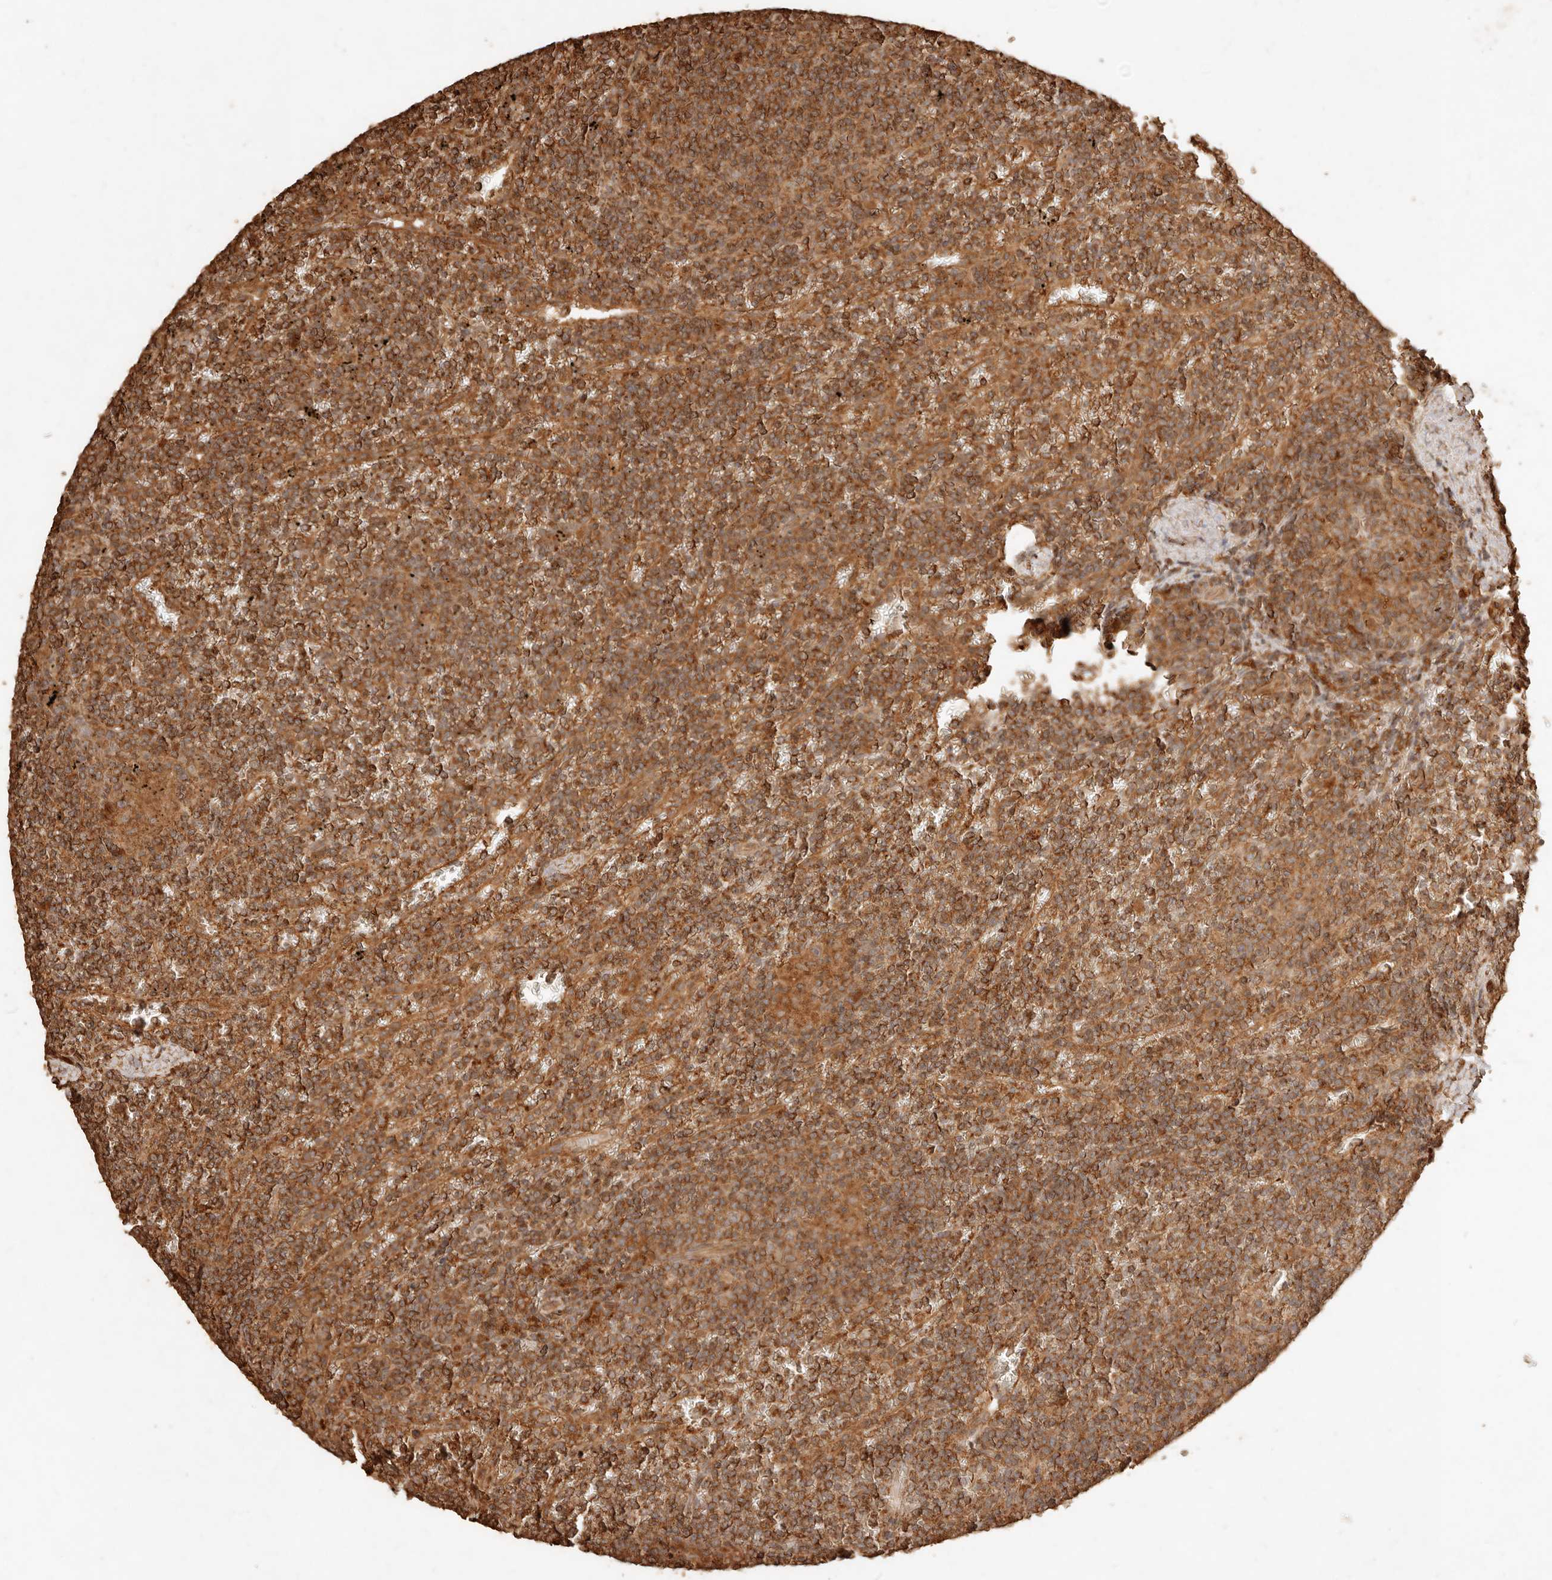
{"staining": {"intensity": "strong", "quantity": ">75%", "location": "cytoplasmic/membranous"}, "tissue": "lymphoma", "cell_type": "Tumor cells", "image_type": "cancer", "snomed": [{"axis": "morphology", "description": "Malignant lymphoma, non-Hodgkin's type, Low grade"}, {"axis": "topography", "description": "Spleen"}], "caption": "A high-resolution image shows immunohistochemistry (IHC) staining of low-grade malignant lymphoma, non-Hodgkin's type, which displays strong cytoplasmic/membranous staining in approximately >75% of tumor cells.", "gene": "FAM180B", "patient": {"sex": "female", "age": 19}}